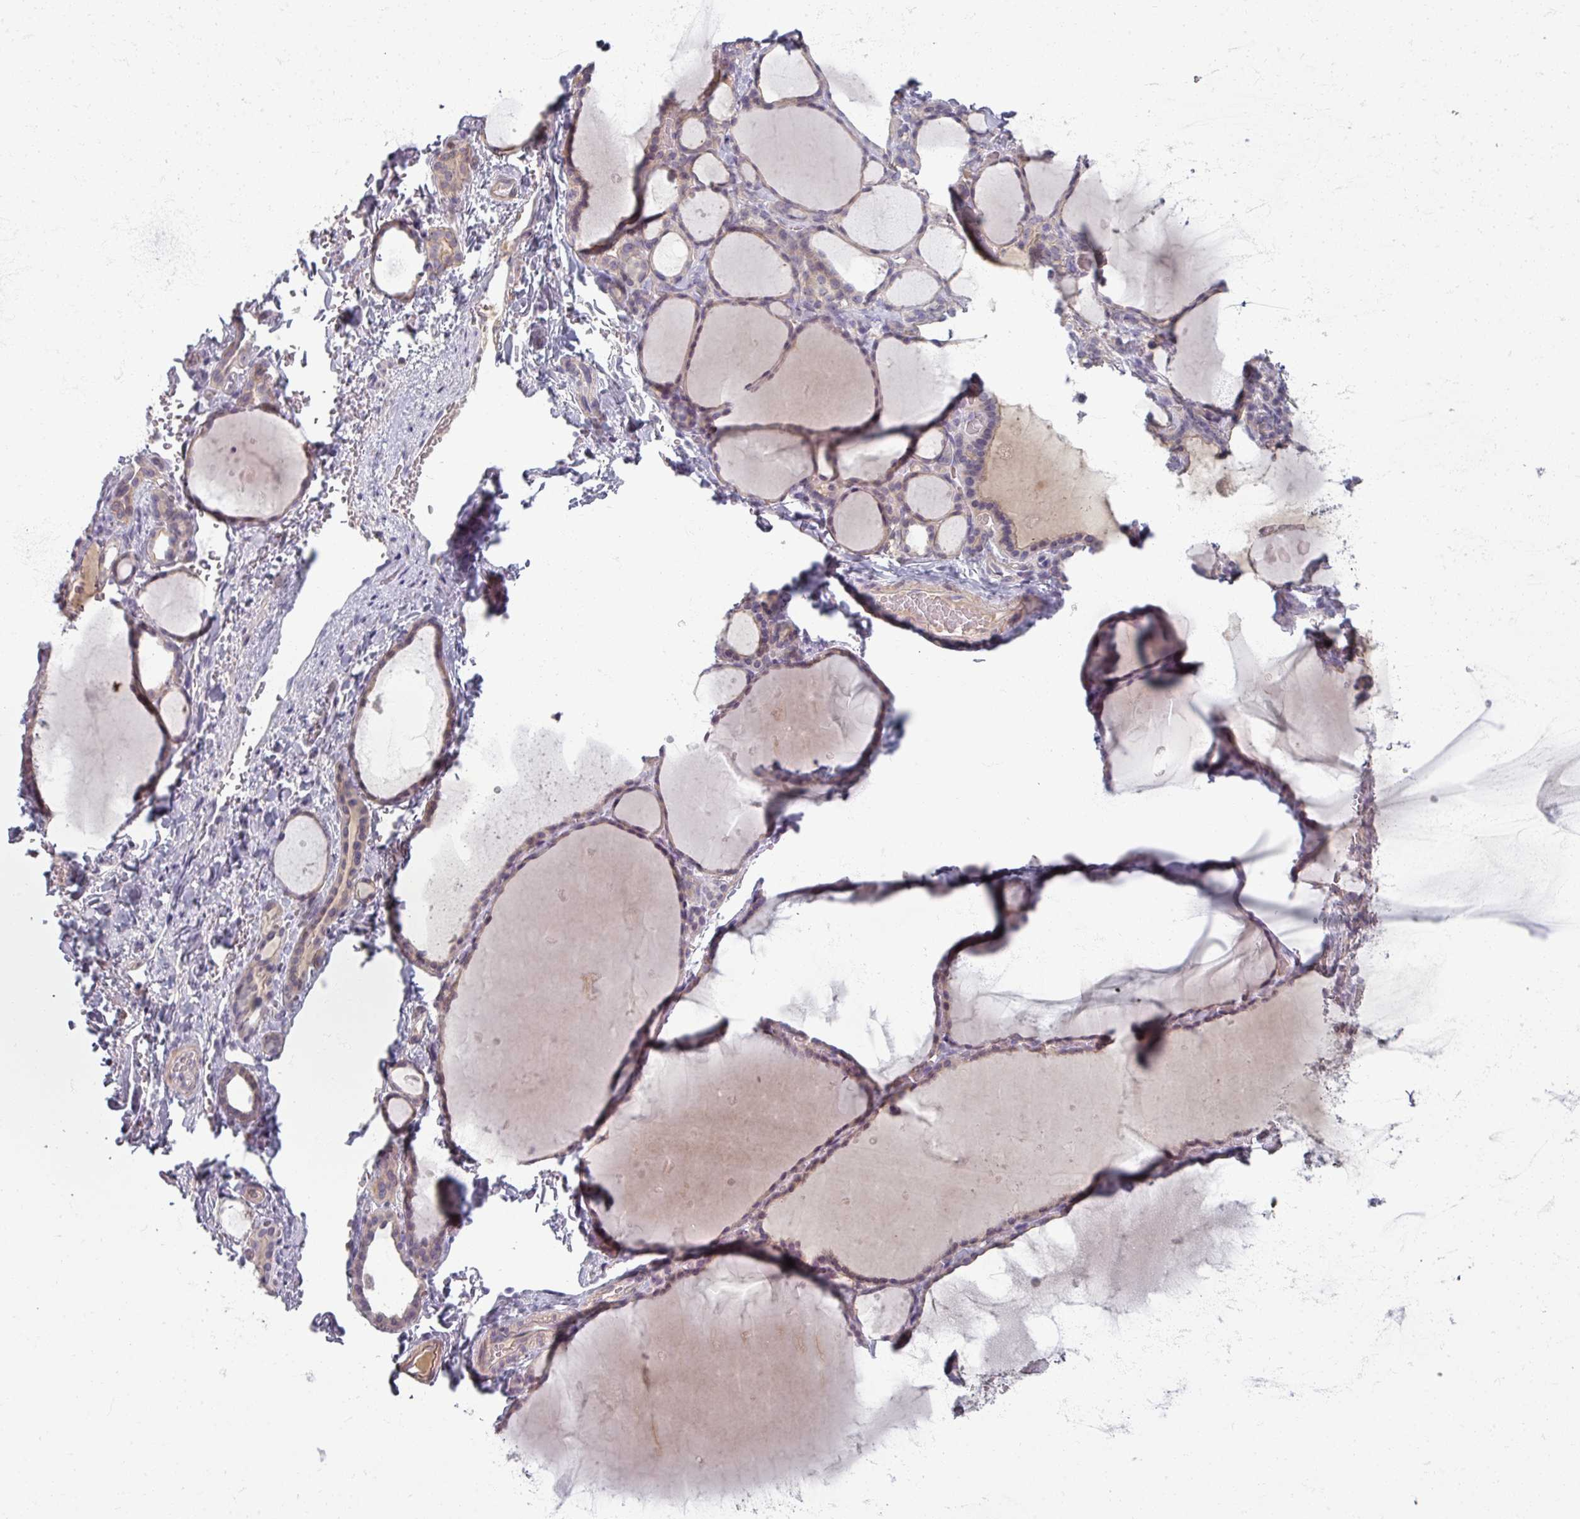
{"staining": {"intensity": "weak", "quantity": "25%-75%", "location": "cytoplasmic/membranous"}, "tissue": "thyroid gland", "cell_type": "Glandular cells", "image_type": "normal", "snomed": [{"axis": "morphology", "description": "Normal tissue, NOS"}, {"axis": "topography", "description": "Thyroid gland"}], "caption": "Immunohistochemistry (IHC) photomicrograph of normal thyroid gland stained for a protein (brown), which demonstrates low levels of weak cytoplasmic/membranous expression in about 25%-75% of glandular cells.", "gene": "TTLL7", "patient": {"sex": "female", "age": 49}}